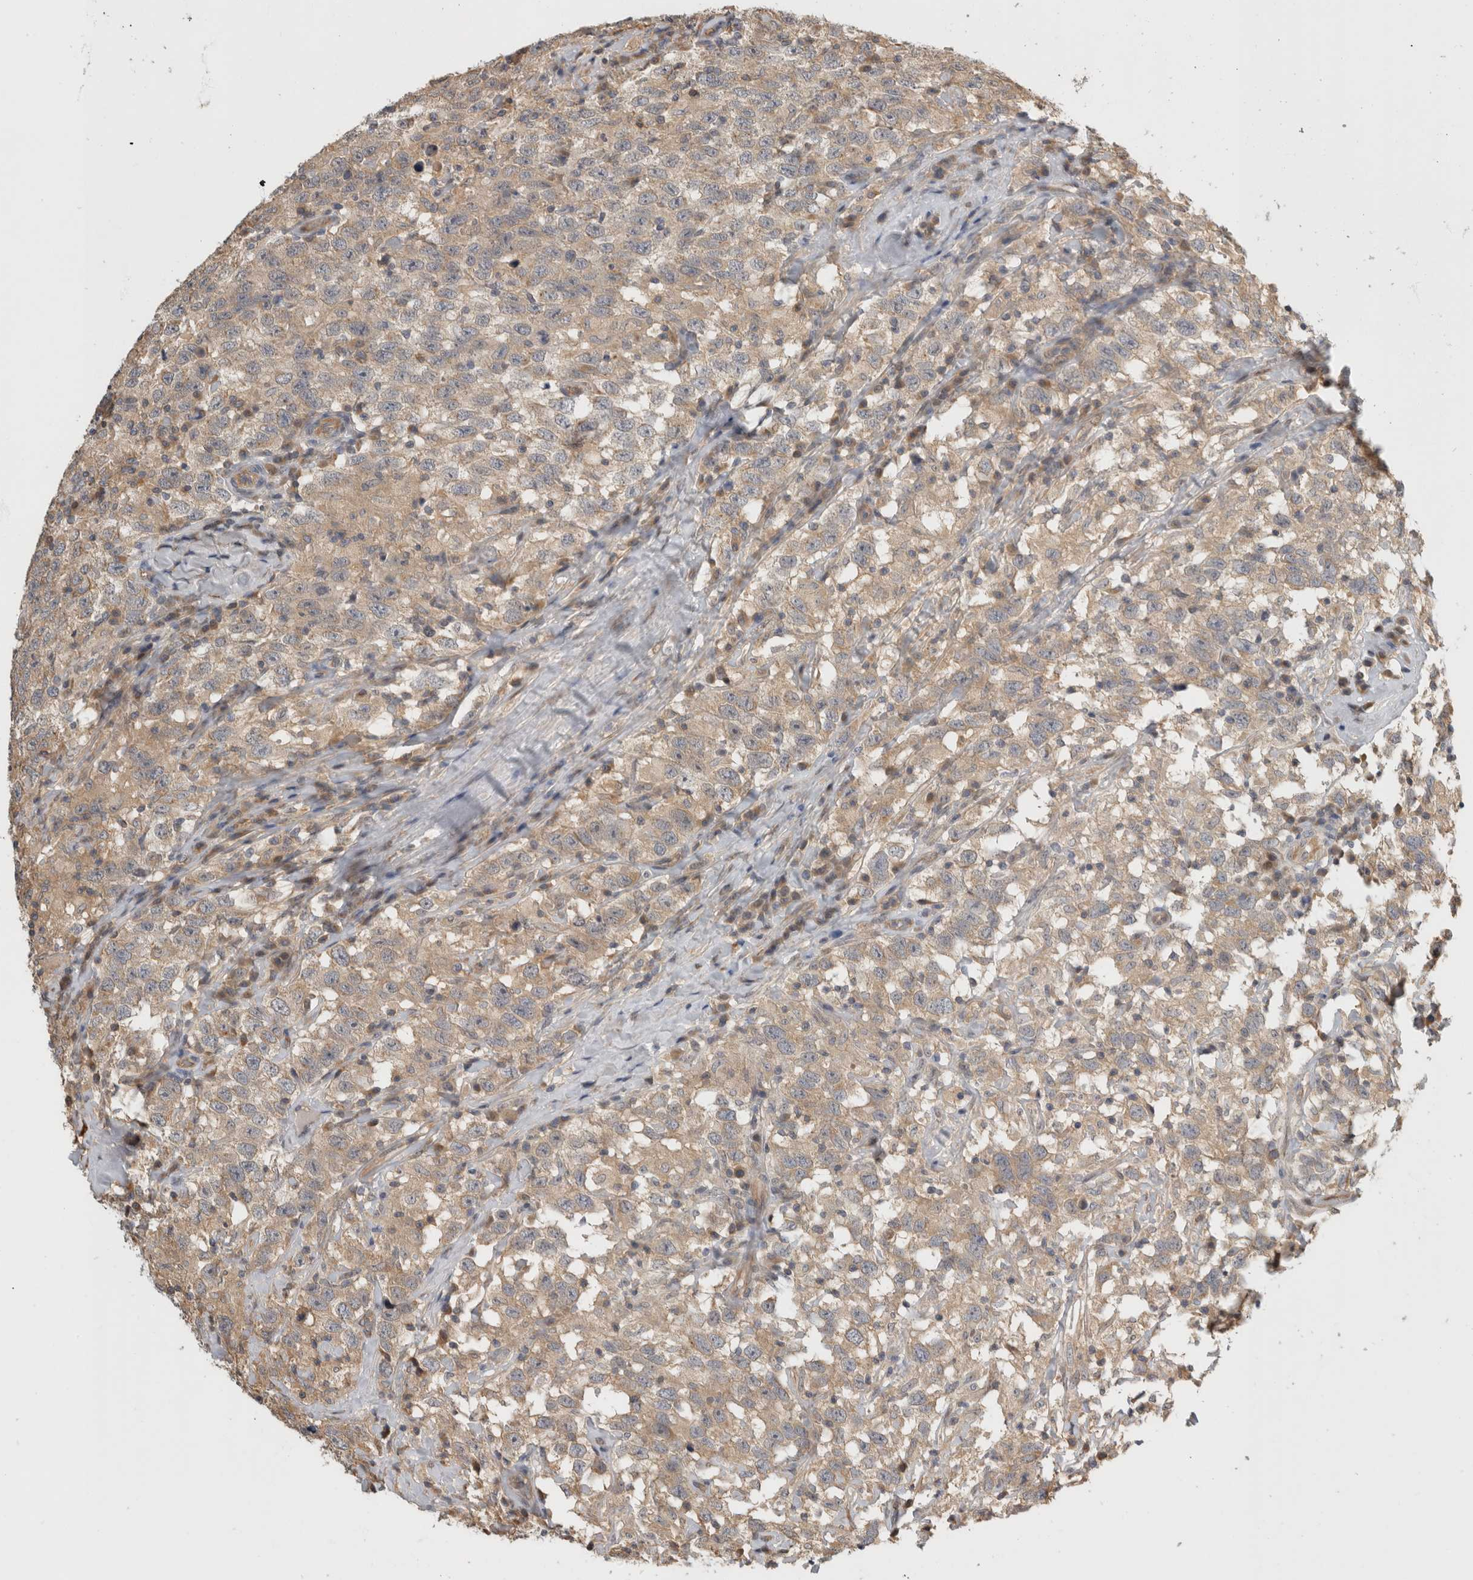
{"staining": {"intensity": "weak", "quantity": "25%-75%", "location": "cytoplasmic/membranous"}, "tissue": "testis cancer", "cell_type": "Tumor cells", "image_type": "cancer", "snomed": [{"axis": "morphology", "description": "Seminoma, NOS"}, {"axis": "topography", "description": "Testis"}], "caption": "High-power microscopy captured an IHC image of testis seminoma, revealing weak cytoplasmic/membranous positivity in approximately 25%-75% of tumor cells. (DAB IHC with brightfield microscopy, high magnification).", "gene": "PGM1", "patient": {"sex": "male", "age": 41}}